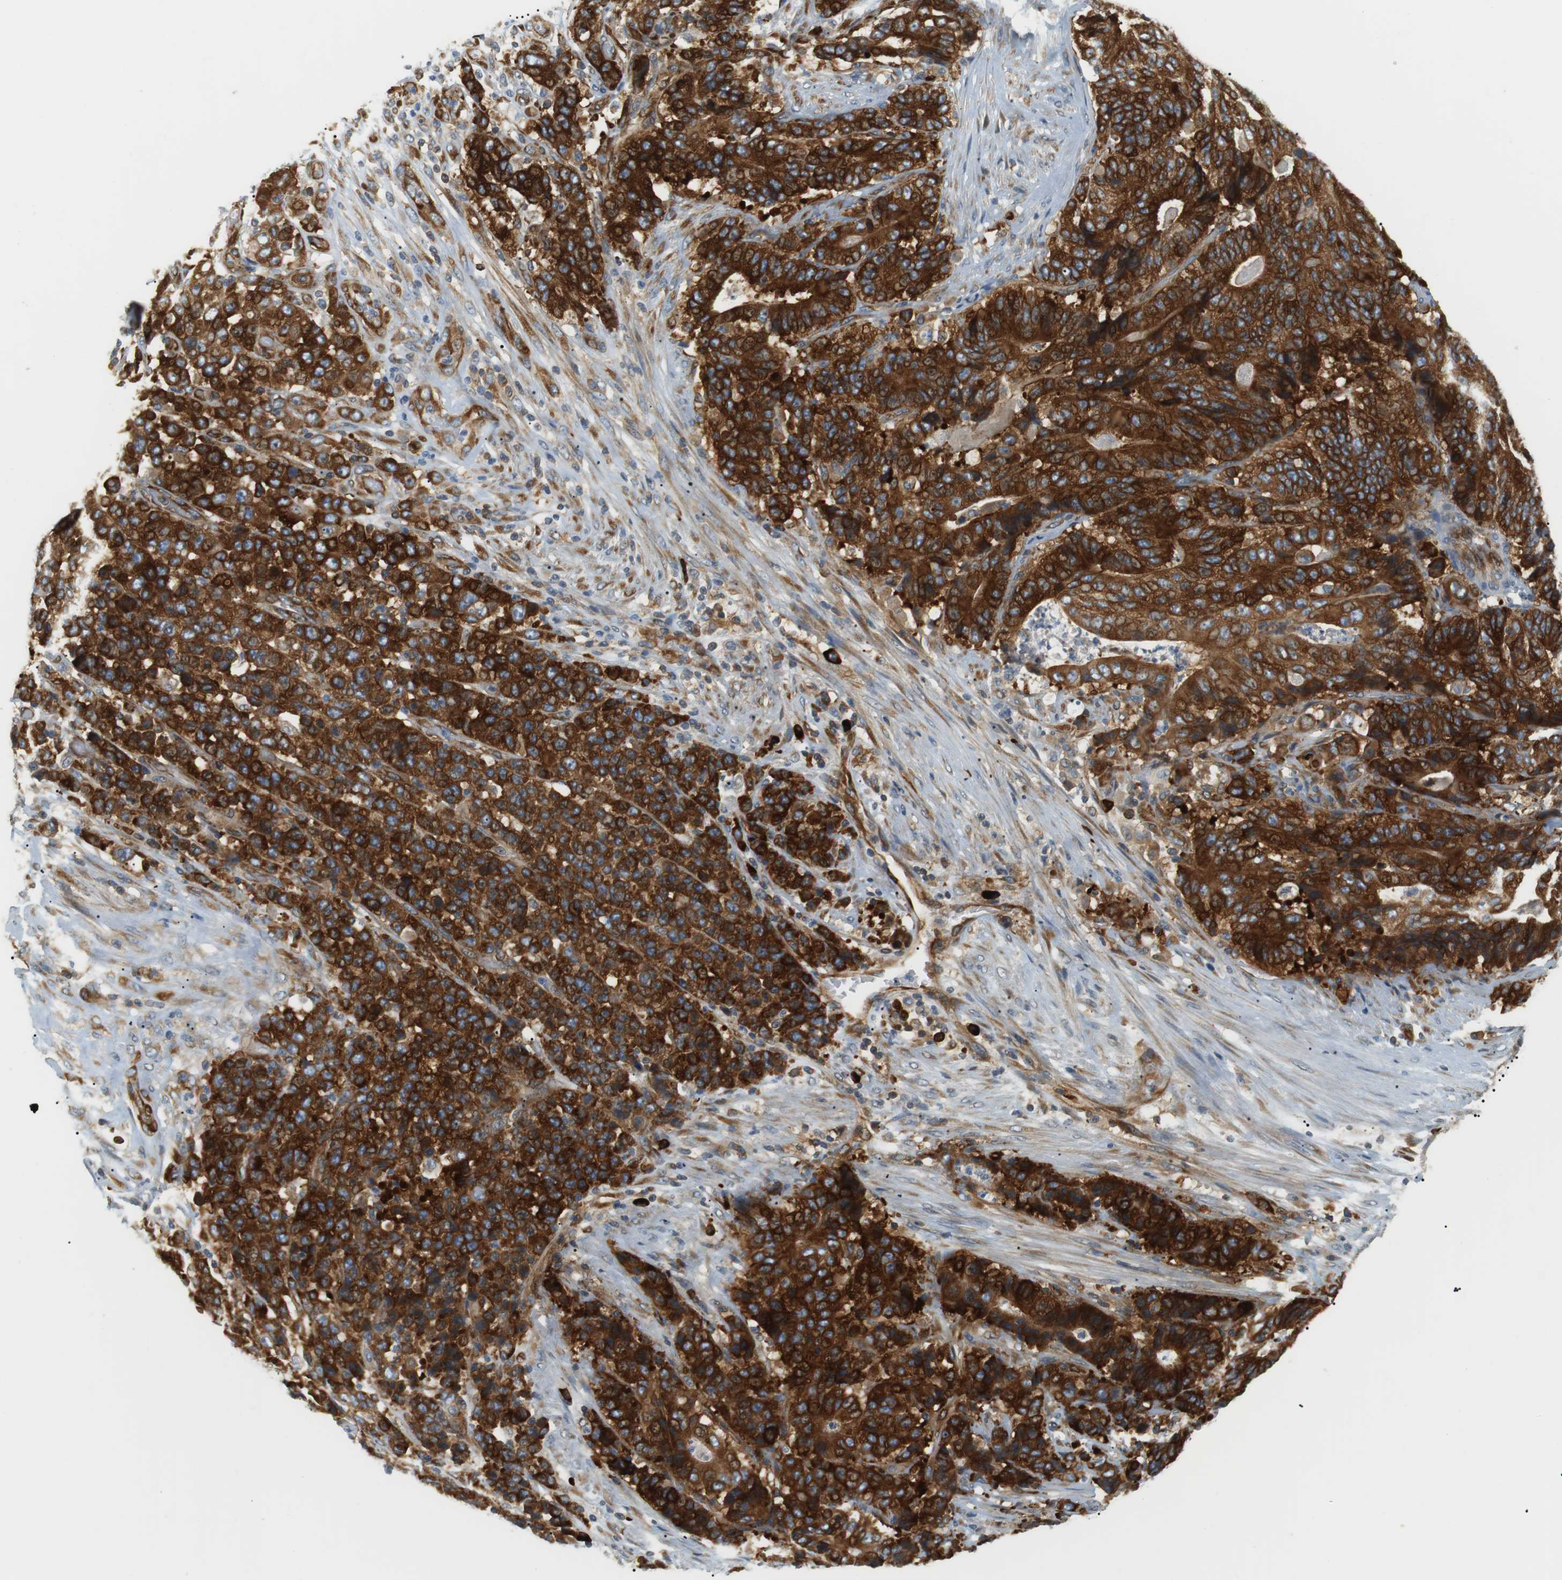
{"staining": {"intensity": "strong", "quantity": ">75%", "location": "cytoplasmic/membranous"}, "tissue": "stomach cancer", "cell_type": "Tumor cells", "image_type": "cancer", "snomed": [{"axis": "morphology", "description": "Adenocarcinoma, NOS"}, {"axis": "topography", "description": "Stomach"}], "caption": "Brown immunohistochemical staining in adenocarcinoma (stomach) demonstrates strong cytoplasmic/membranous expression in approximately >75% of tumor cells.", "gene": "TMEM200A", "patient": {"sex": "female", "age": 73}}